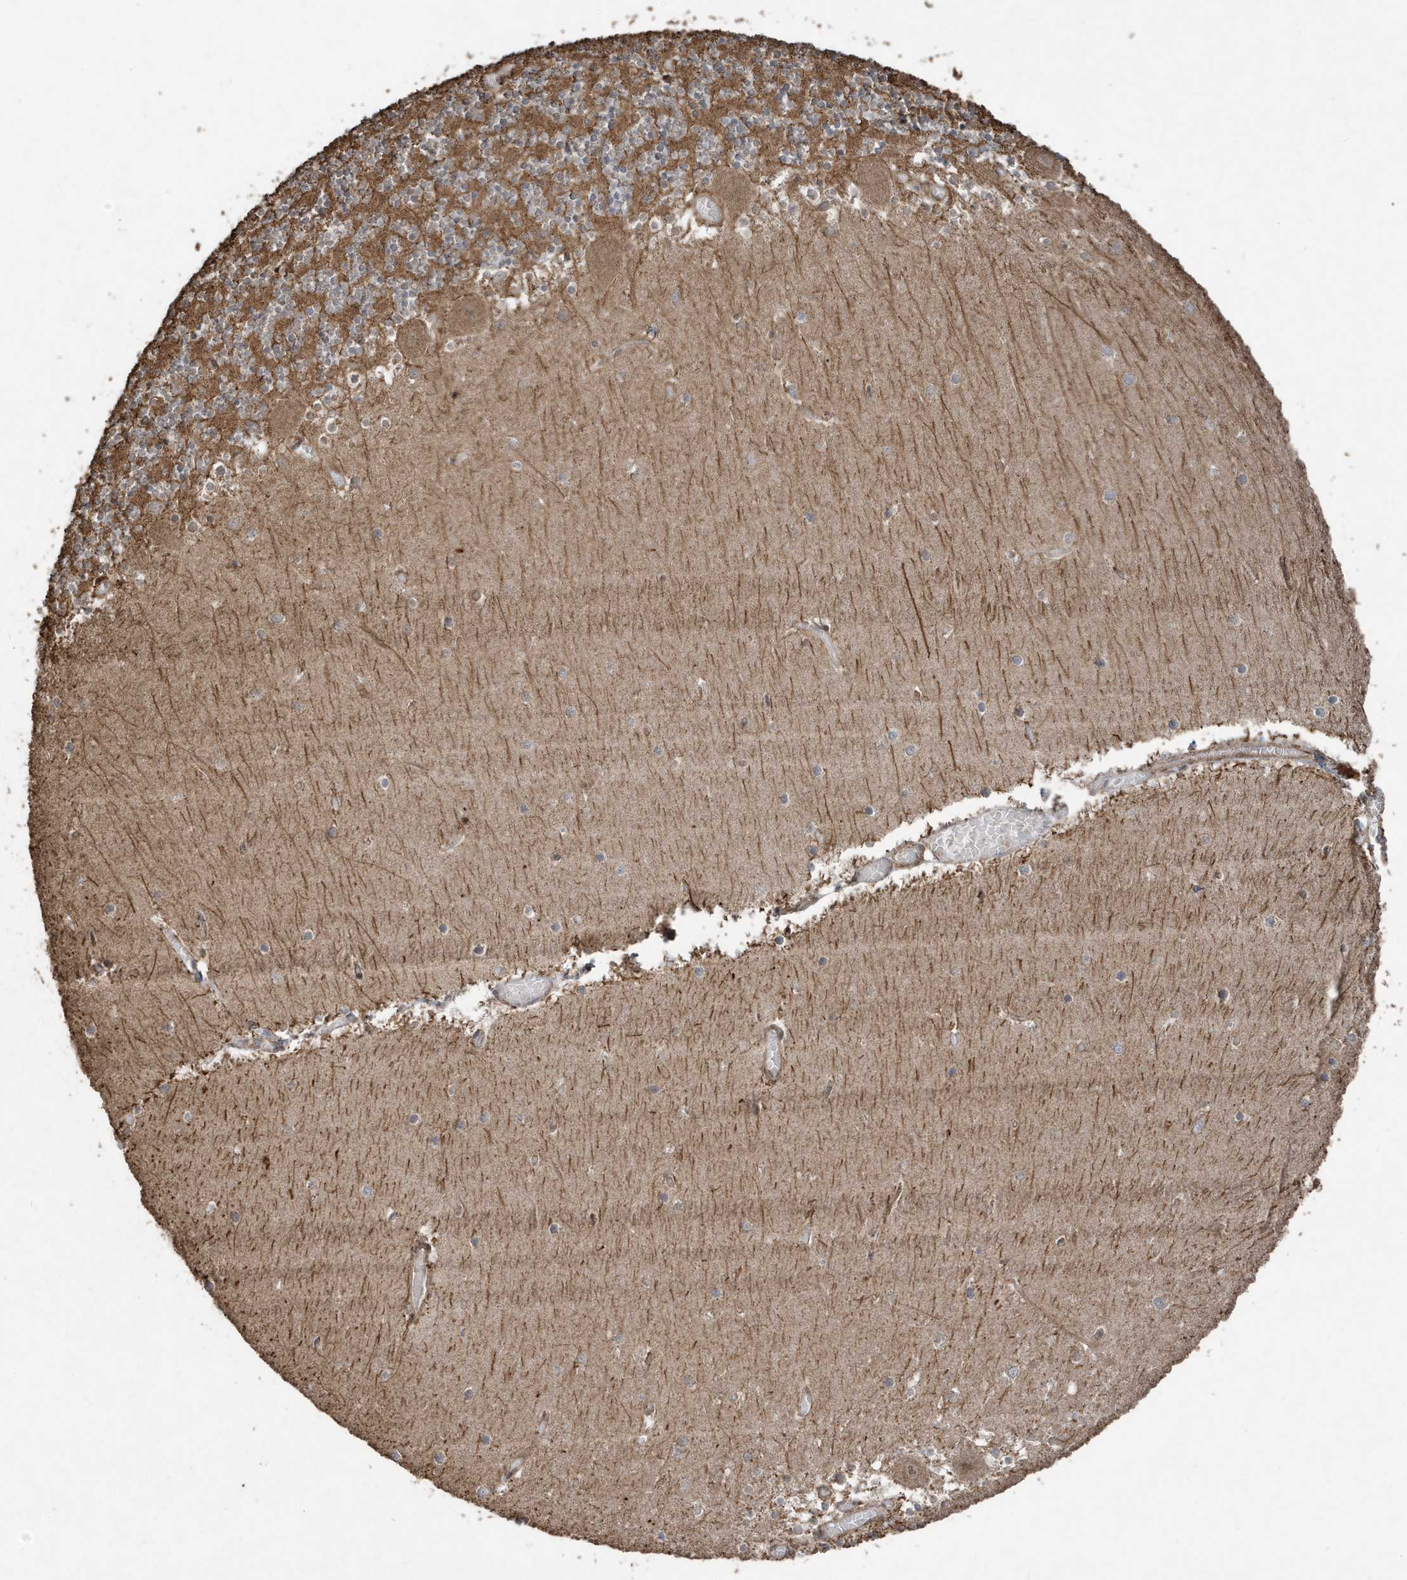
{"staining": {"intensity": "weak", "quantity": "<25%", "location": "cytoplasmic/membranous"}, "tissue": "cerebellum", "cell_type": "Cells in granular layer", "image_type": "normal", "snomed": [{"axis": "morphology", "description": "Normal tissue, NOS"}, {"axis": "topography", "description": "Cerebellum"}], "caption": "This photomicrograph is of benign cerebellum stained with IHC to label a protein in brown with the nuclei are counter-stained blue. There is no staining in cells in granular layer.", "gene": "PAXBP1", "patient": {"sex": "female", "age": 28}}